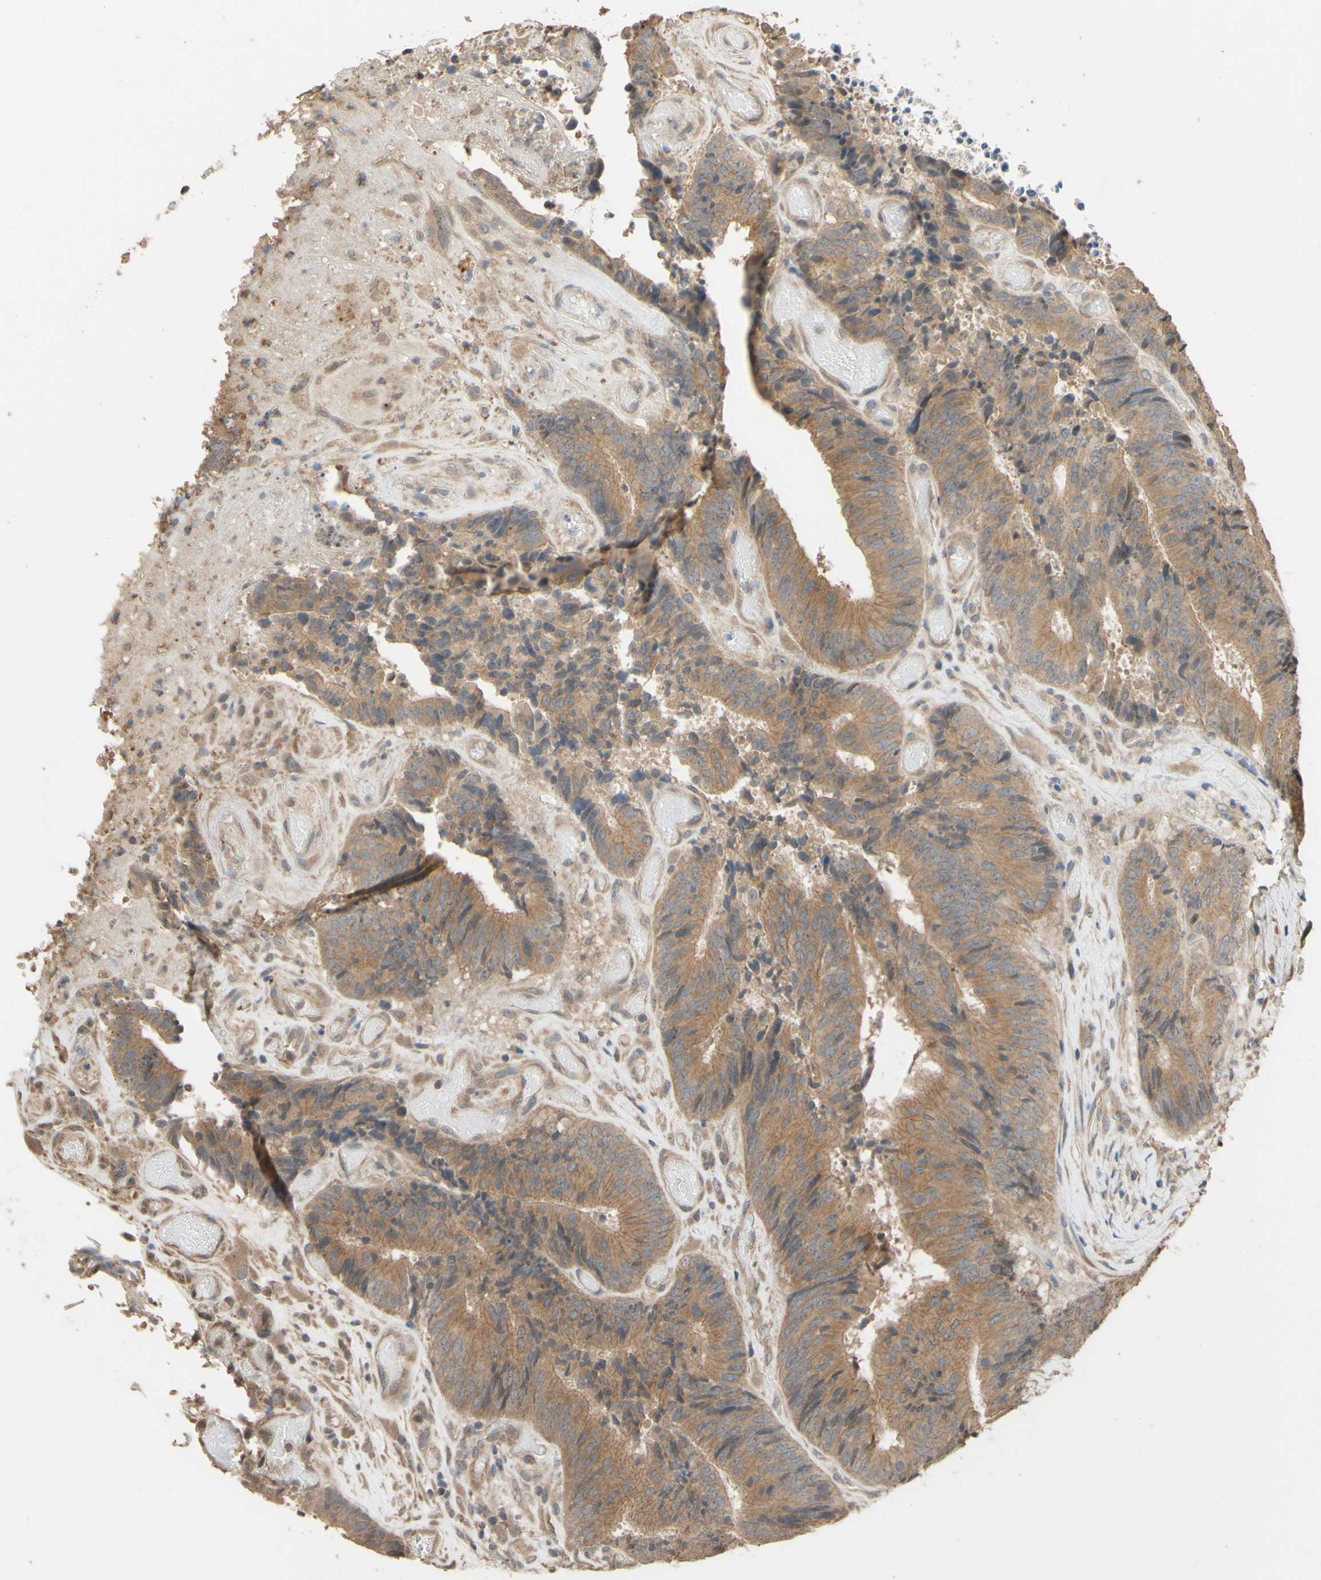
{"staining": {"intensity": "moderate", "quantity": ">75%", "location": "cytoplasmic/membranous"}, "tissue": "colorectal cancer", "cell_type": "Tumor cells", "image_type": "cancer", "snomed": [{"axis": "morphology", "description": "Adenocarcinoma, NOS"}, {"axis": "topography", "description": "Rectum"}], "caption": "Colorectal cancer (adenocarcinoma) stained with immunohistochemistry shows moderate cytoplasmic/membranous positivity in about >75% of tumor cells.", "gene": "SMIM19", "patient": {"sex": "male", "age": 72}}